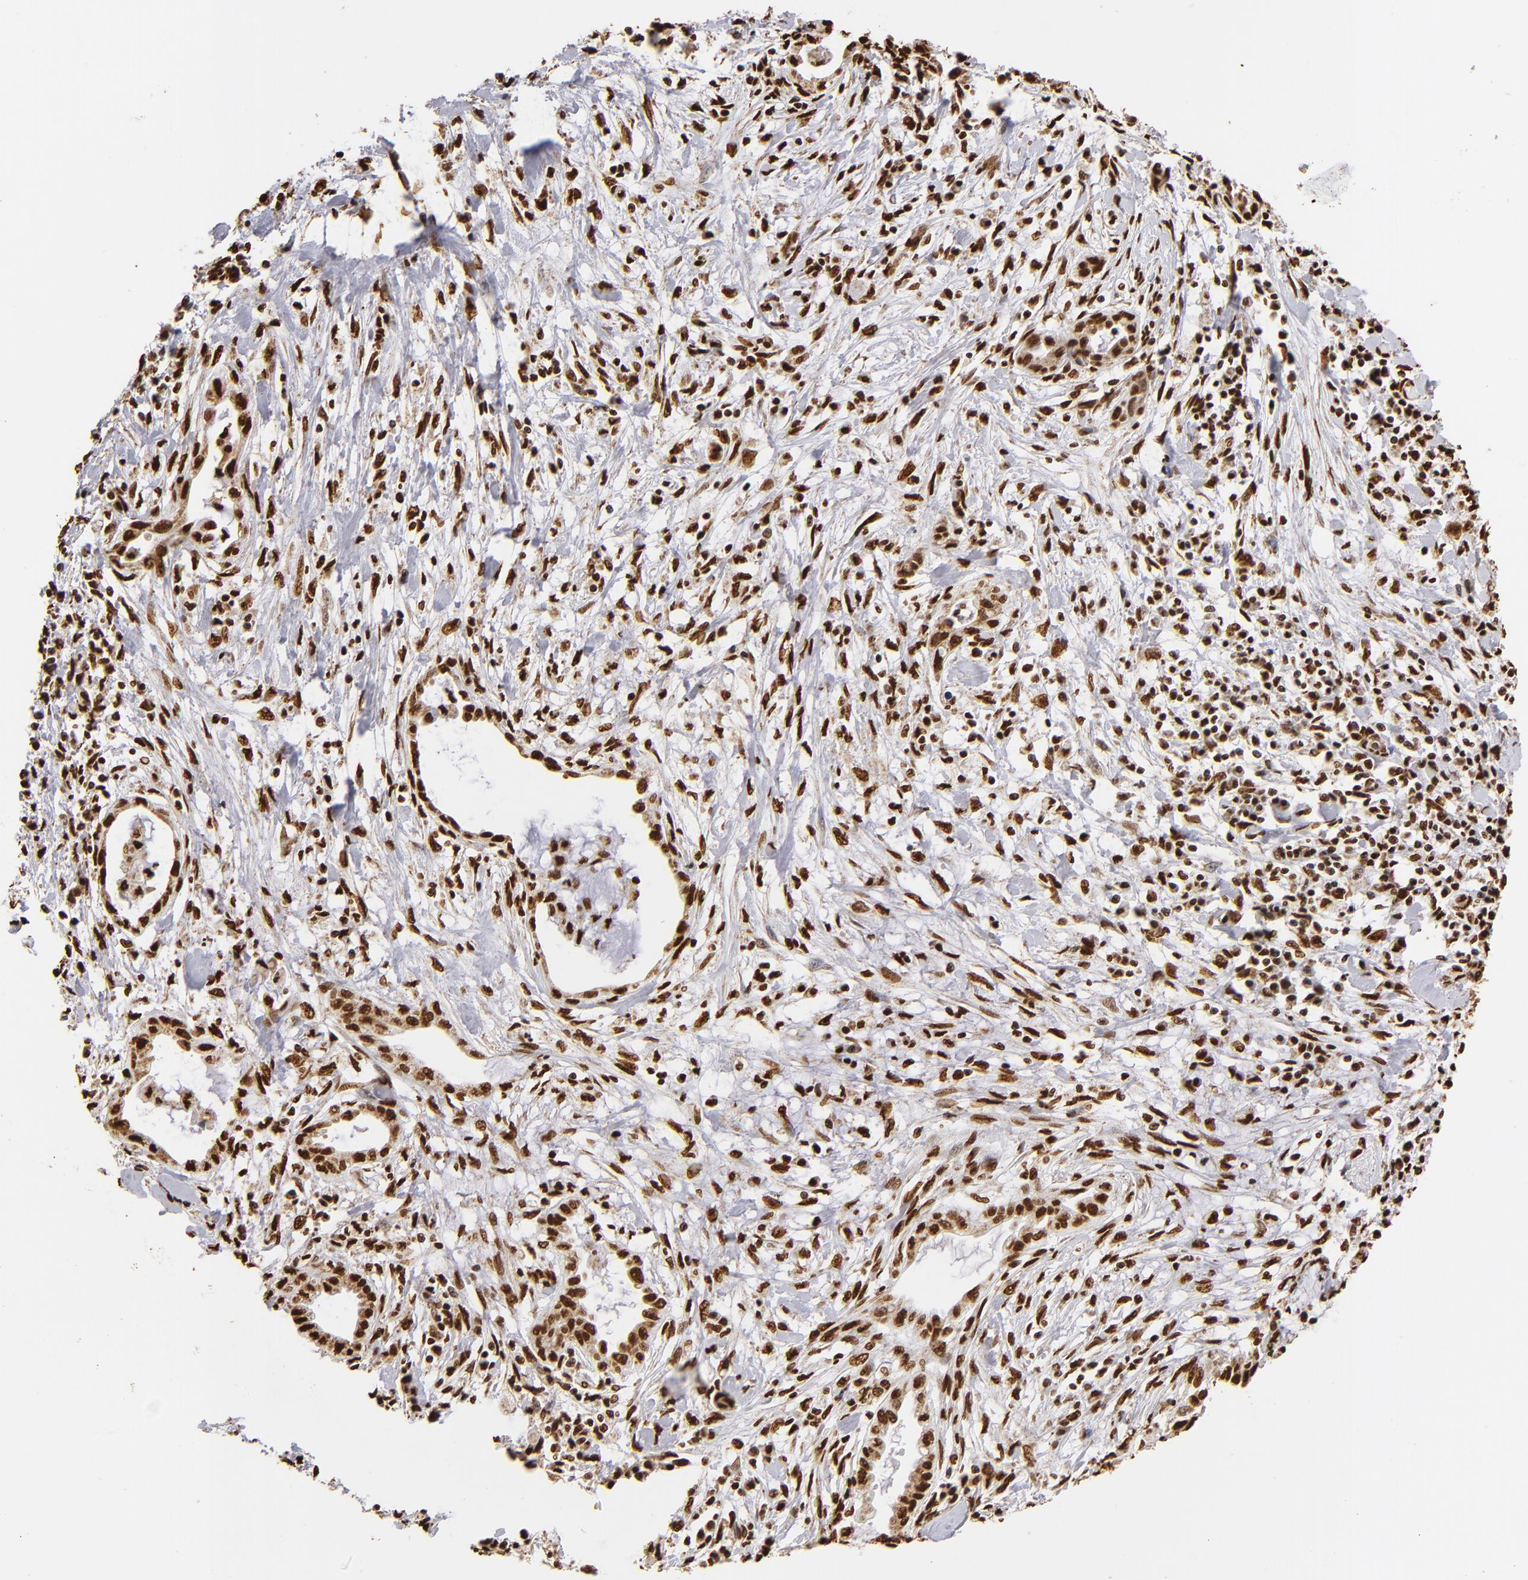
{"staining": {"intensity": "strong", "quantity": ">75%", "location": "nuclear"}, "tissue": "pancreatic cancer", "cell_type": "Tumor cells", "image_type": "cancer", "snomed": [{"axis": "morphology", "description": "Adenocarcinoma, NOS"}, {"axis": "topography", "description": "Pancreas"}], "caption": "About >75% of tumor cells in adenocarcinoma (pancreatic) demonstrate strong nuclear protein expression as visualized by brown immunohistochemical staining.", "gene": "ILF3", "patient": {"sex": "female", "age": 64}}